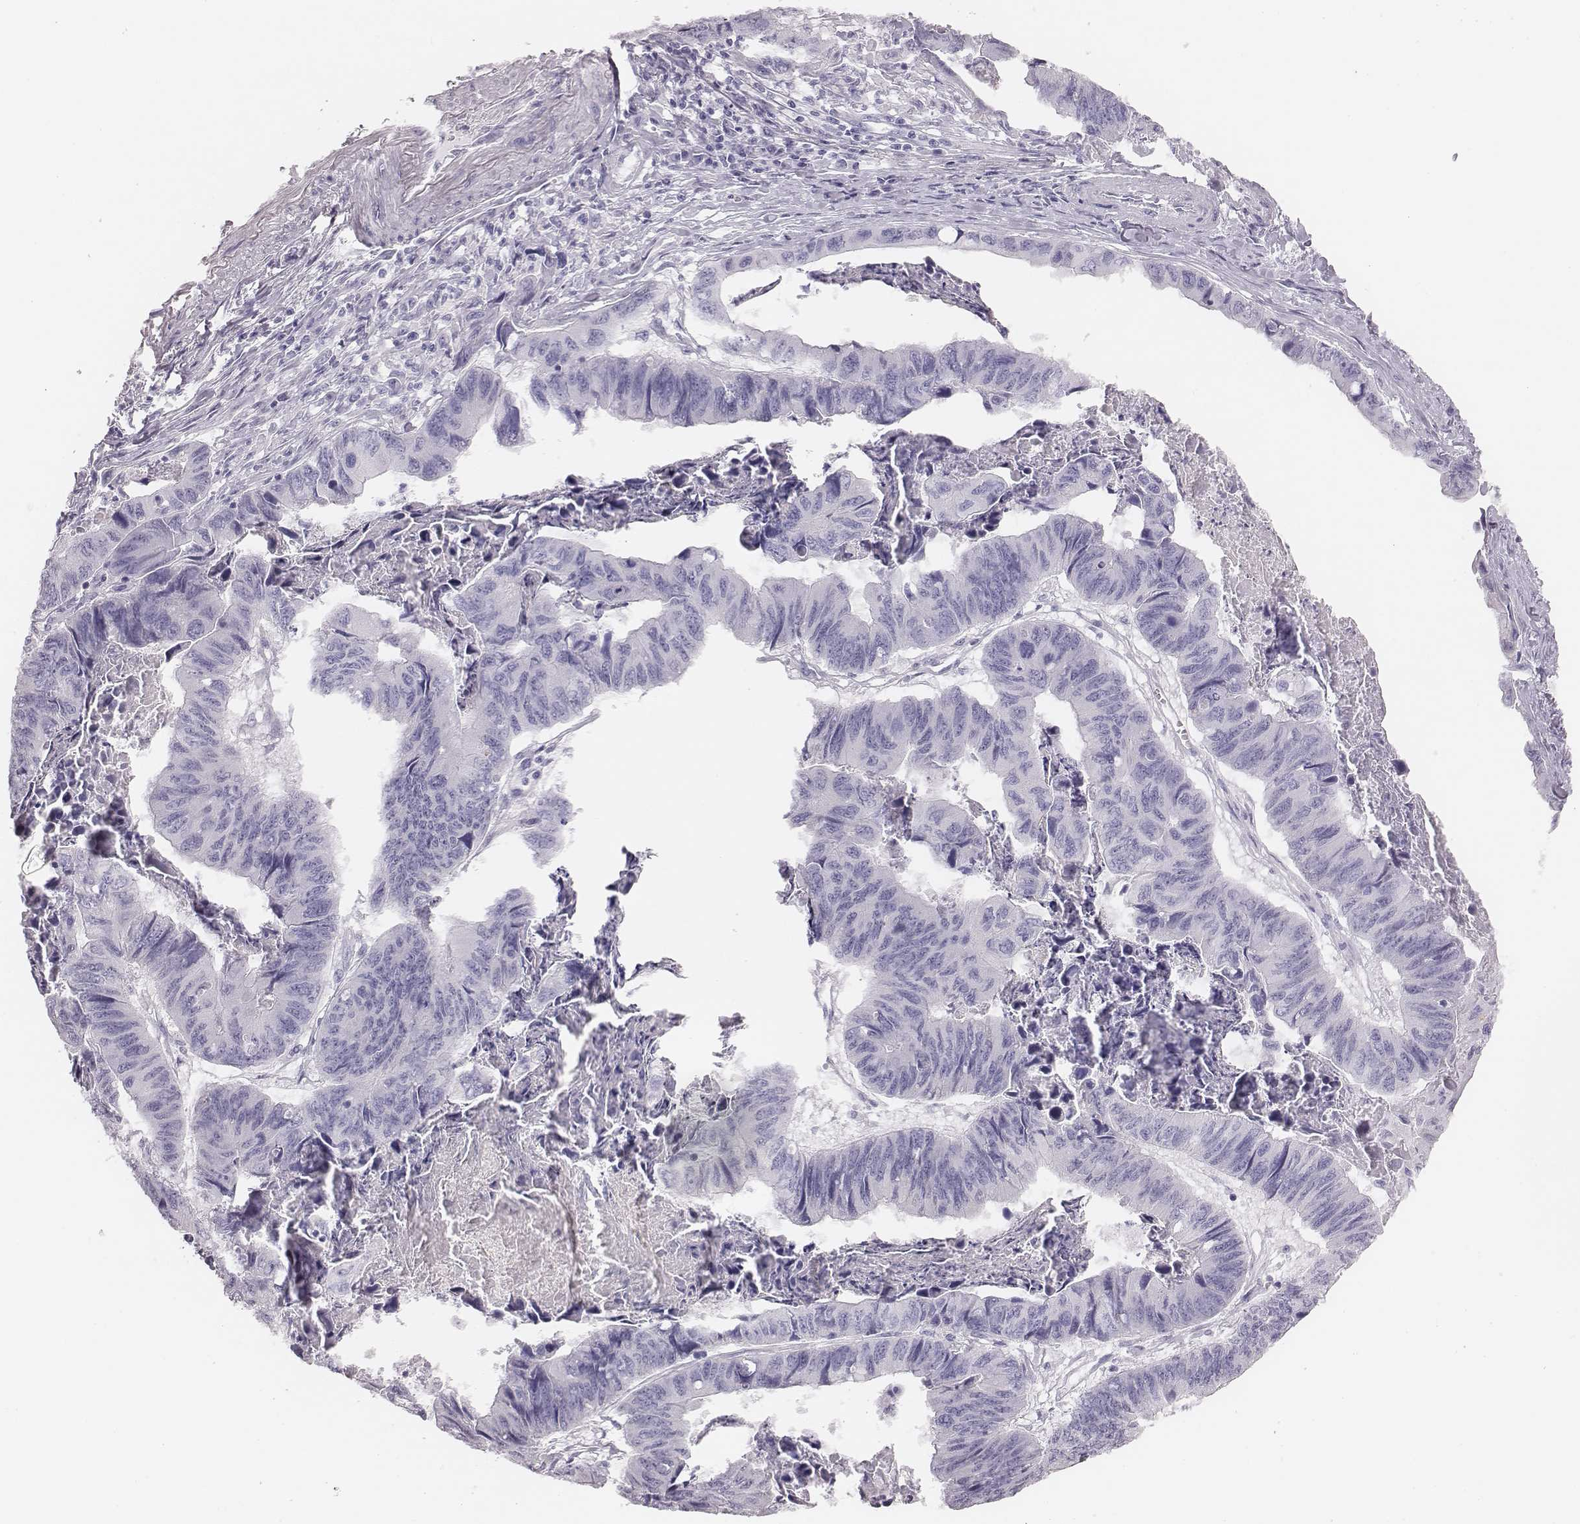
{"staining": {"intensity": "negative", "quantity": "none", "location": "none"}, "tissue": "stomach cancer", "cell_type": "Tumor cells", "image_type": "cancer", "snomed": [{"axis": "morphology", "description": "Adenocarcinoma, NOS"}, {"axis": "topography", "description": "Stomach, lower"}], "caption": "An image of stomach adenocarcinoma stained for a protein reveals no brown staining in tumor cells.", "gene": "H1-6", "patient": {"sex": "male", "age": 77}}